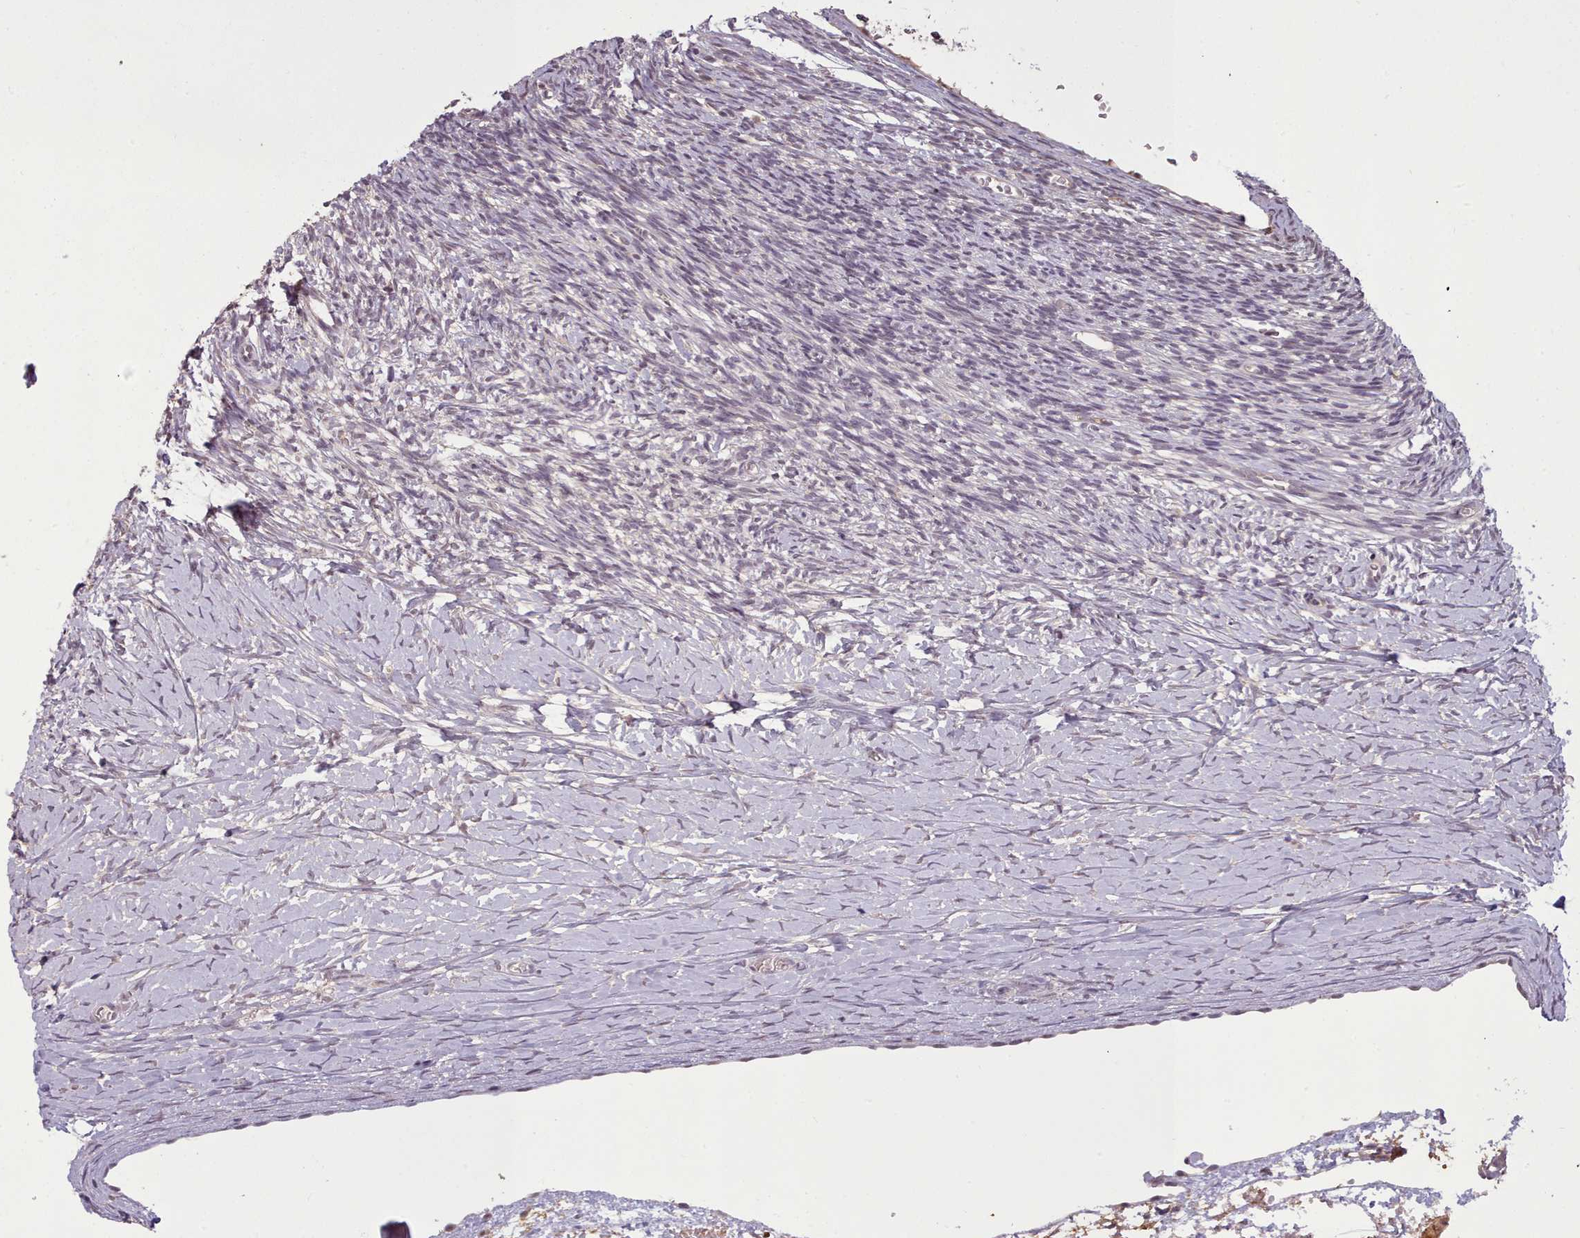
{"staining": {"intensity": "negative", "quantity": "none", "location": "none"}, "tissue": "ovary", "cell_type": "Ovarian stroma cells", "image_type": "normal", "snomed": [{"axis": "morphology", "description": "Normal tissue, NOS"}, {"axis": "topography", "description": "Ovary"}], "caption": "Immunohistochemistry micrograph of benign ovary: ovary stained with DAB exhibits no significant protein positivity in ovarian stroma cells.", "gene": "CDC6", "patient": {"sex": "female", "age": 39}}